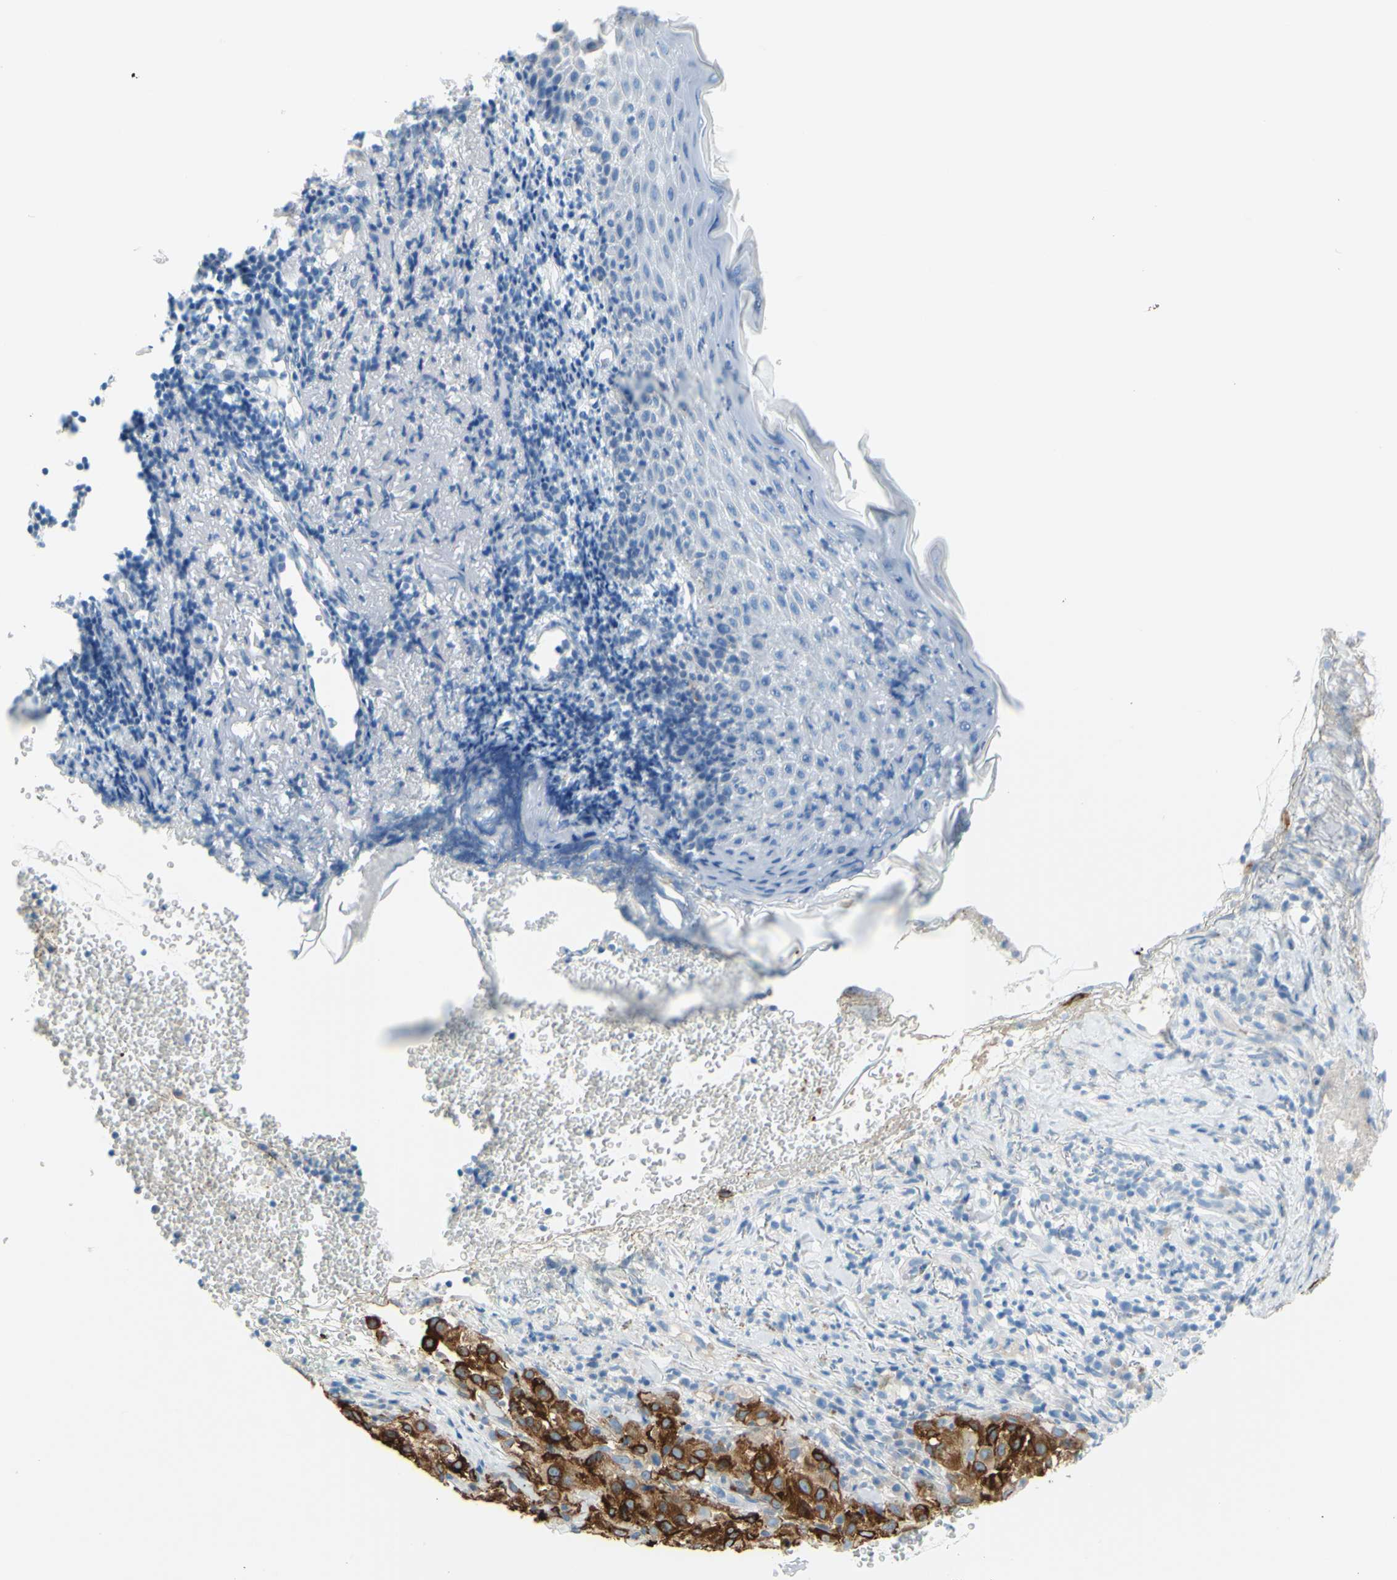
{"staining": {"intensity": "strong", "quantity": ">75%", "location": "cytoplasmic/membranous"}, "tissue": "melanoma", "cell_type": "Tumor cells", "image_type": "cancer", "snomed": [{"axis": "morphology", "description": "Necrosis, NOS"}, {"axis": "morphology", "description": "Malignant melanoma, NOS"}, {"axis": "topography", "description": "Skin"}], "caption": "Protein analysis of malignant melanoma tissue demonstrates strong cytoplasmic/membranous expression in about >75% of tumor cells.", "gene": "DCT", "patient": {"sex": "female", "age": 87}}